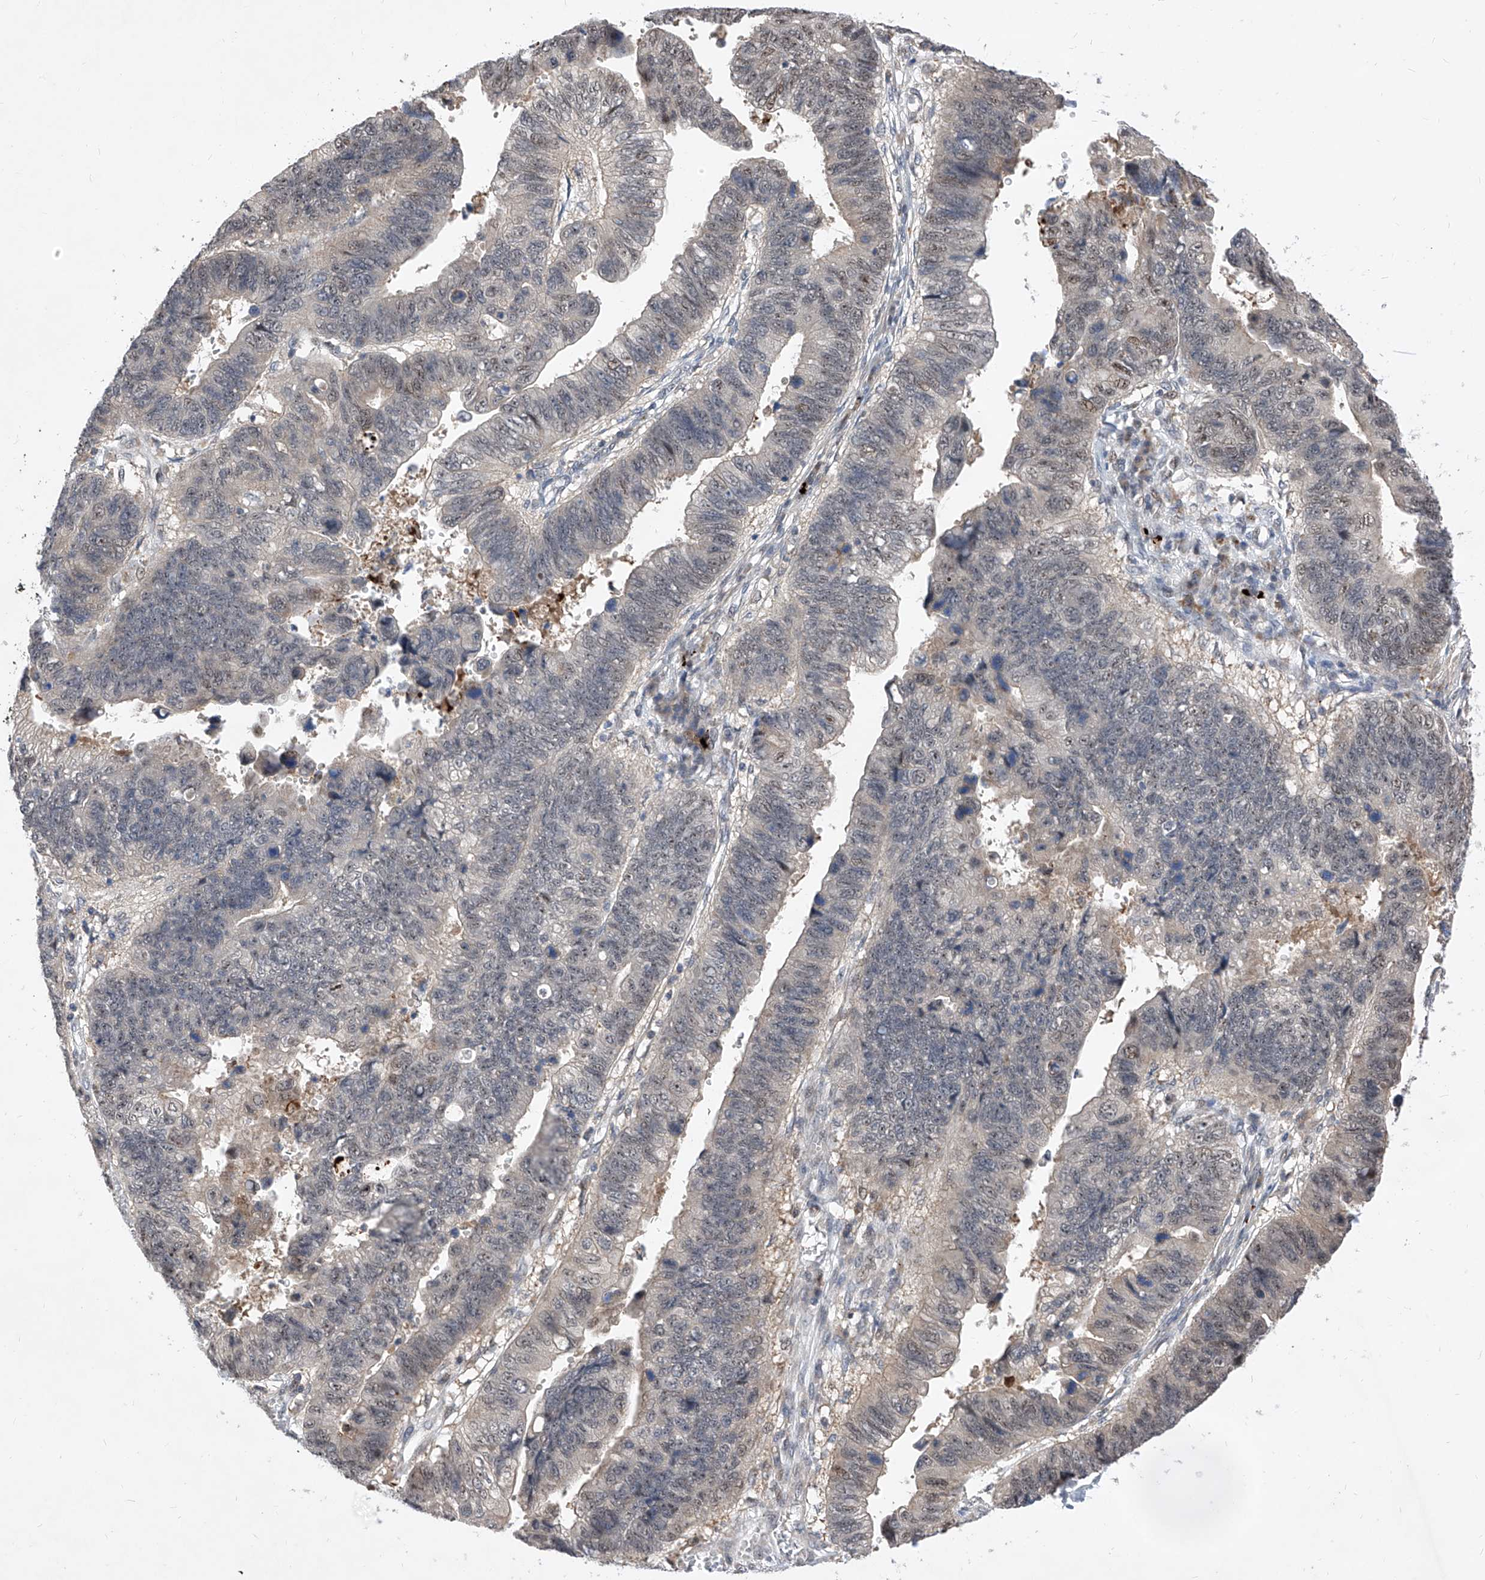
{"staining": {"intensity": "negative", "quantity": "none", "location": "none"}, "tissue": "stomach cancer", "cell_type": "Tumor cells", "image_type": "cancer", "snomed": [{"axis": "morphology", "description": "Adenocarcinoma, NOS"}, {"axis": "topography", "description": "Stomach"}], "caption": "This is an immunohistochemistry histopathology image of human stomach adenocarcinoma. There is no expression in tumor cells.", "gene": "LGR4", "patient": {"sex": "male", "age": 59}}